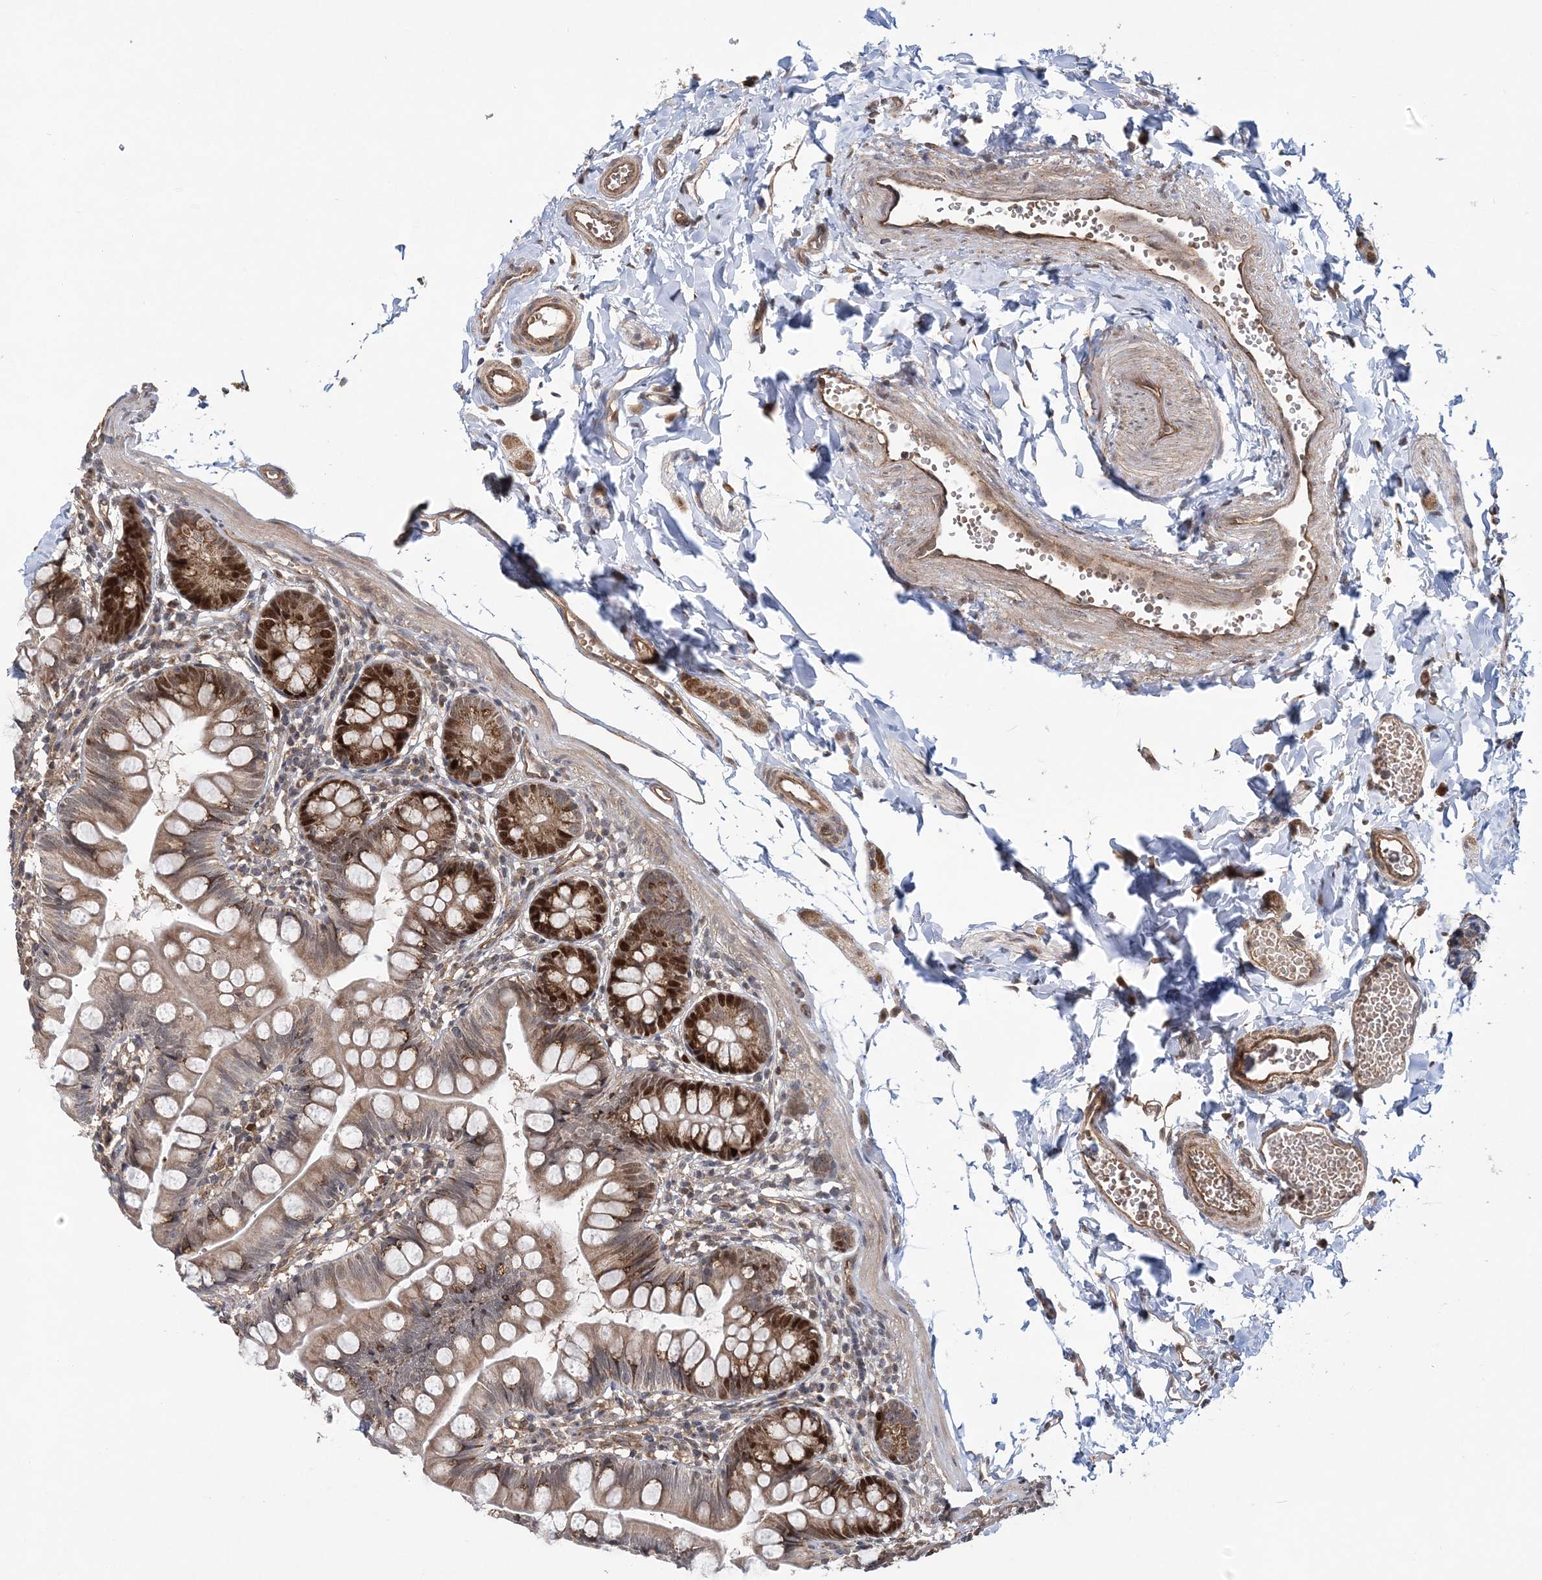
{"staining": {"intensity": "strong", "quantity": "25%-75%", "location": "cytoplasmic/membranous,nuclear"}, "tissue": "small intestine", "cell_type": "Glandular cells", "image_type": "normal", "snomed": [{"axis": "morphology", "description": "Normal tissue, NOS"}, {"axis": "topography", "description": "Small intestine"}], "caption": "Strong cytoplasmic/membranous,nuclear expression for a protein is appreciated in approximately 25%-75% of glandular cells of benign small intestine using IHC.", "gene": "KIF4A", "patient": {"sex": "male", "age": 7}}